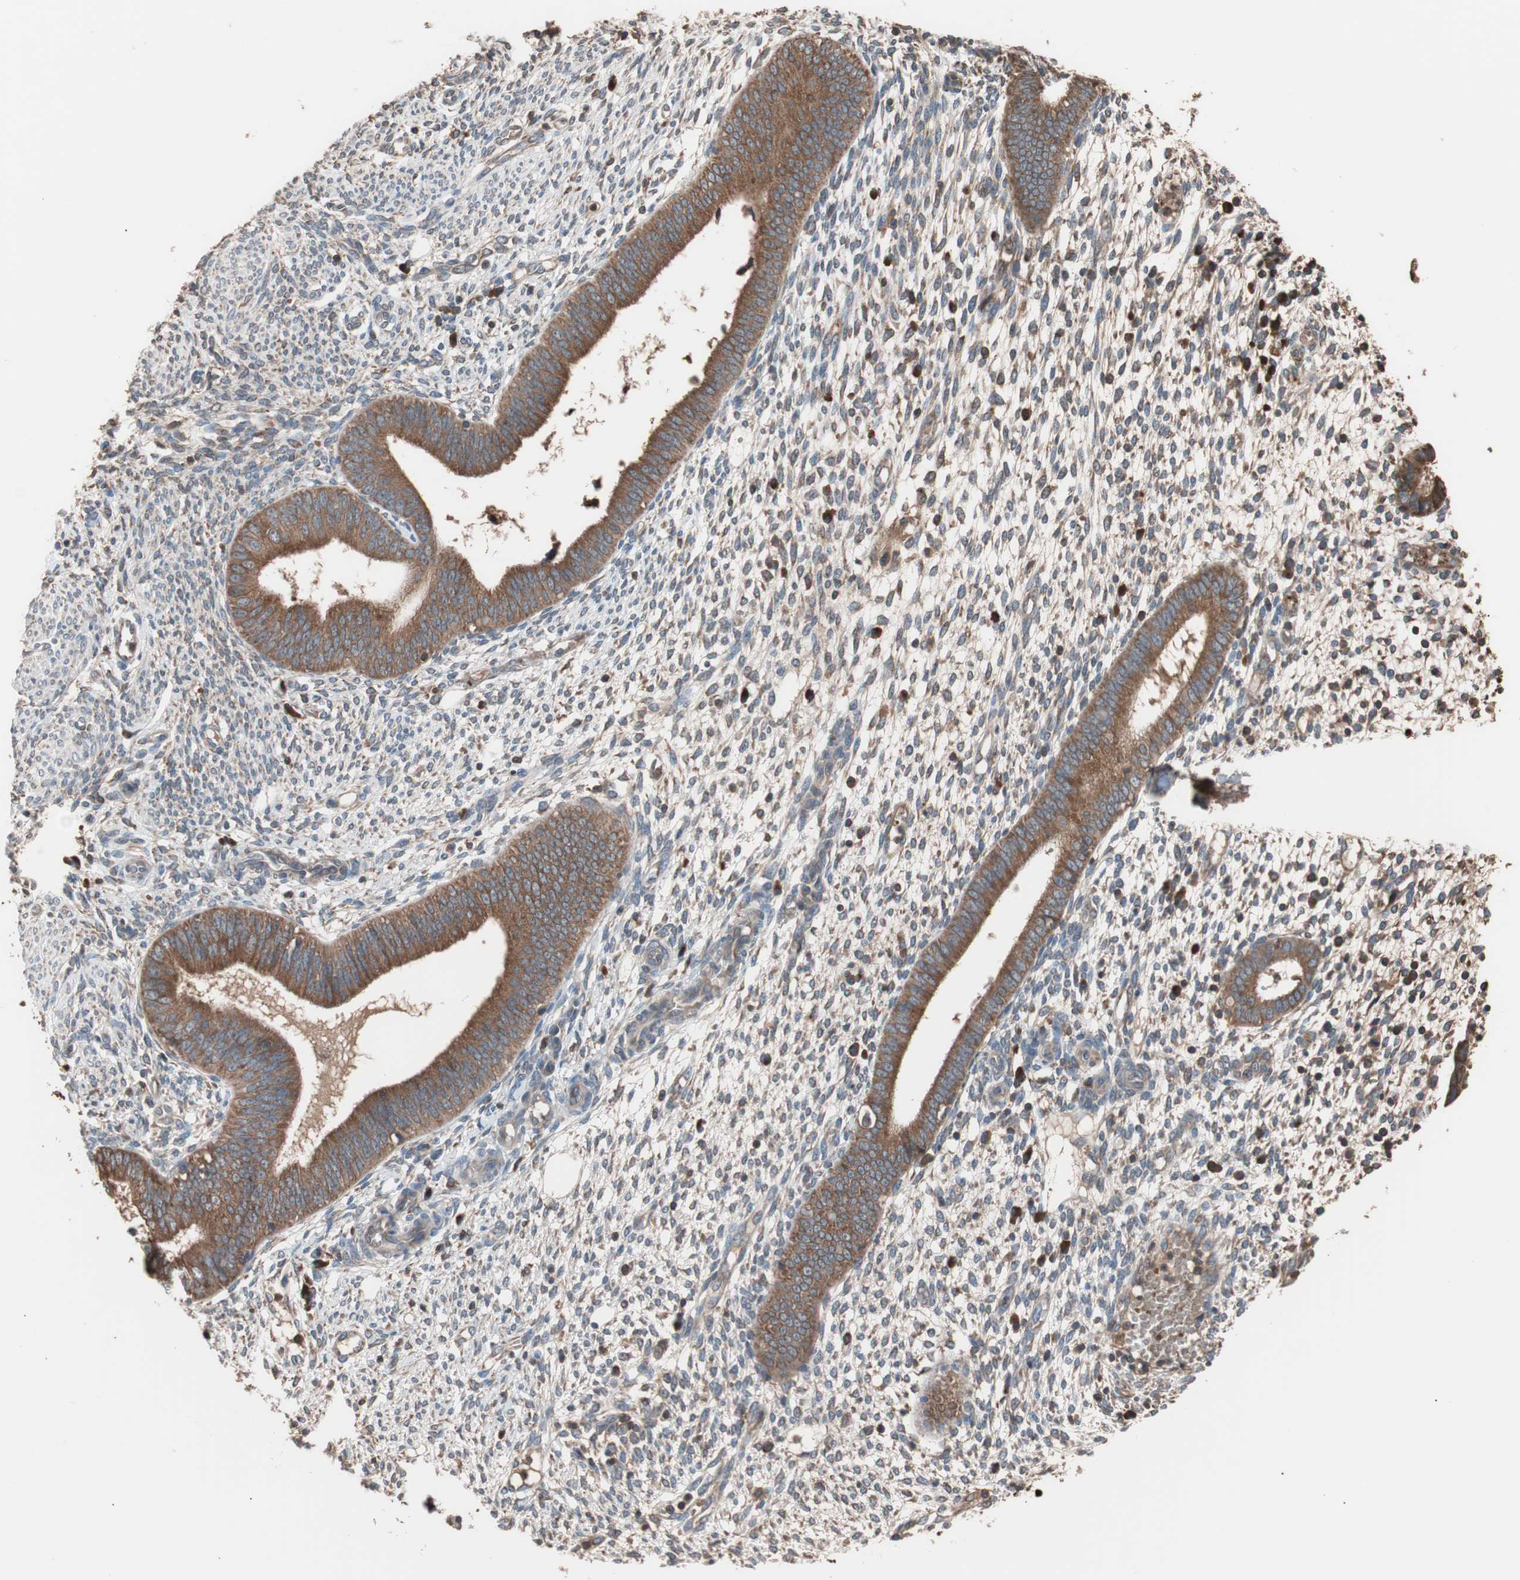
{"staining": {"intensity": "moderate", "quantity": "25%-75%", "location": "cytoplasmic/membranous"}, "tissue": "endometrium", "cell_type": "Cells in endometrial stroma", "image_type": "normal", "snomed": [{"axis": "morphology", "description": "Normal tissue, NOS"}, {"axis": "topography", "description": "Endometrium"}], "caption": "Immunohistochemical staining of benign human endometrium displays moderate cytoplasmic/membranous protein expression in about 25%-75% of cells in endometrial stroma. (Stains: DAB in brown, nuclei in blue, Microscopy: brightfield microscopy at high magnification).", "gene": "GLYCTK", "patient": {"sex": "female", "age": 35}}